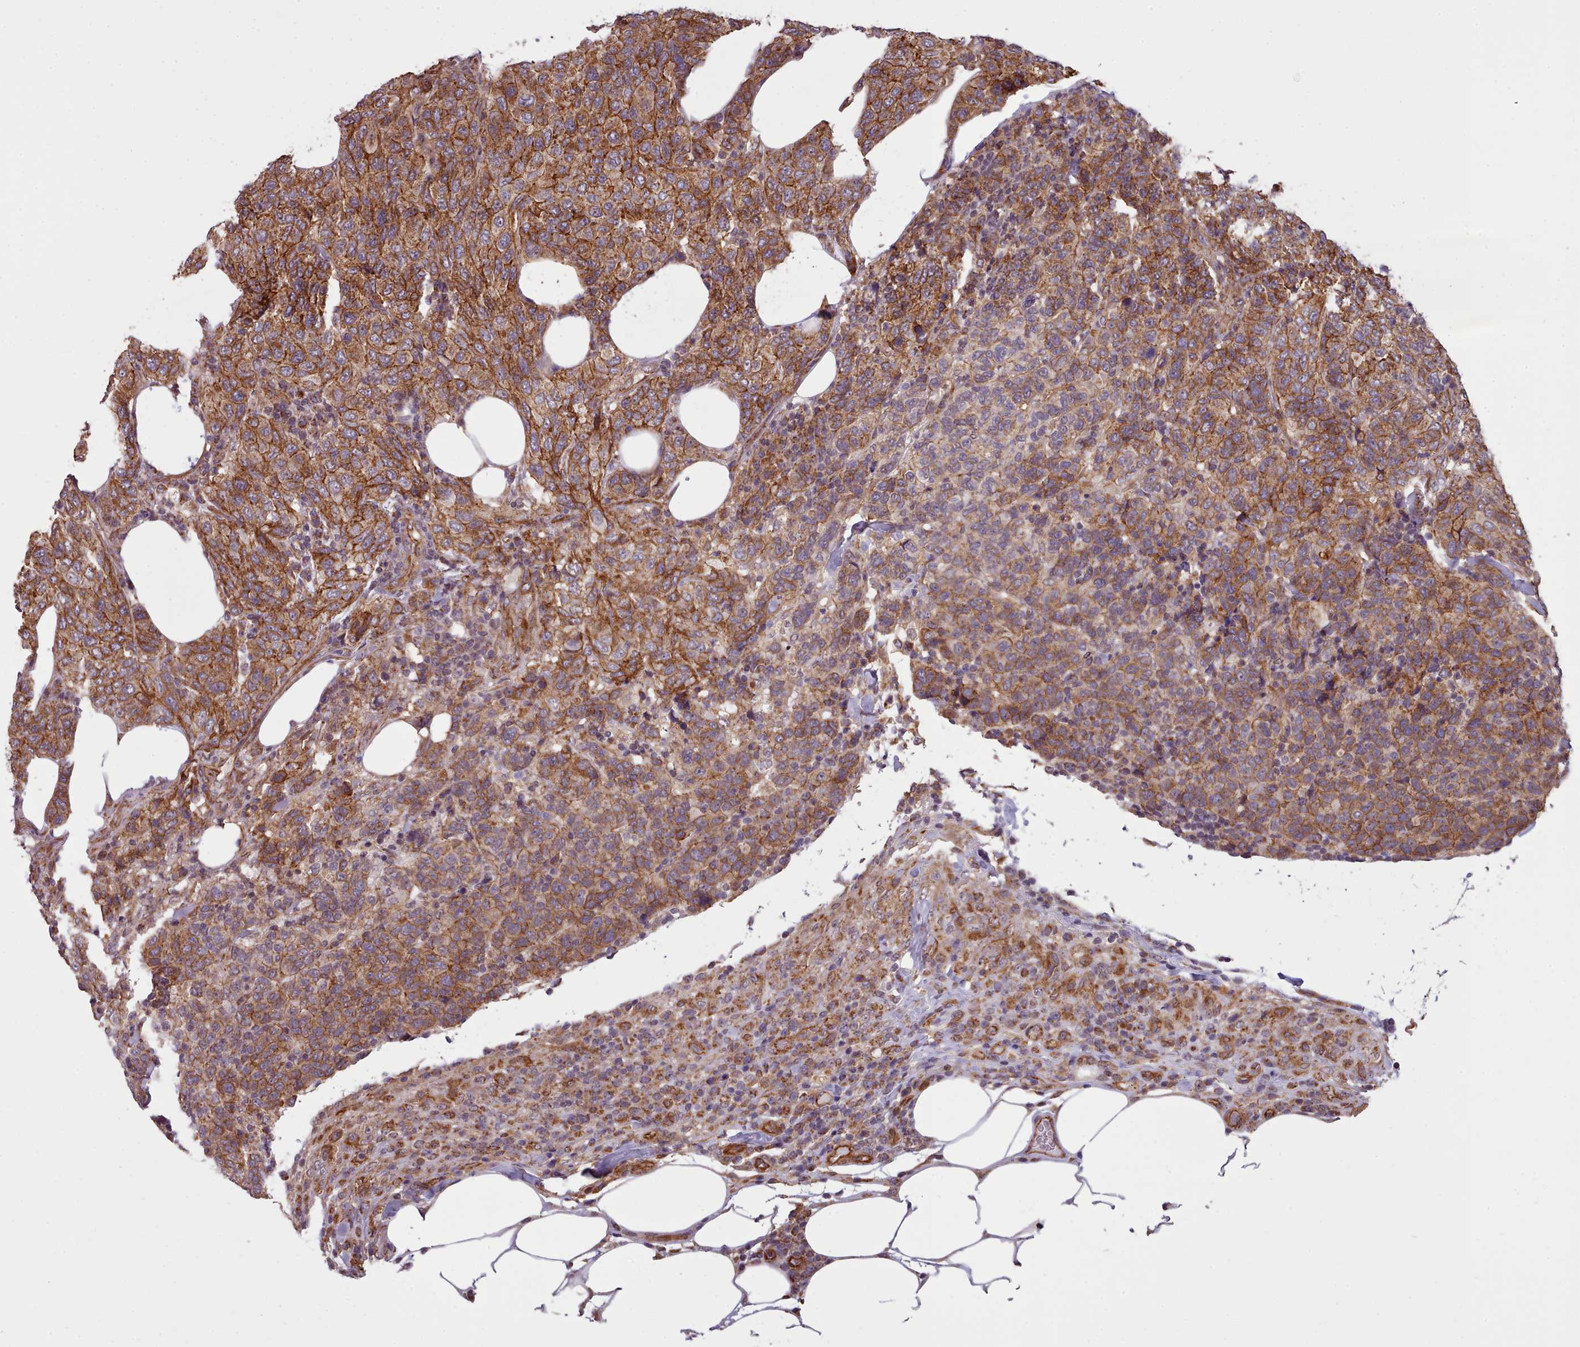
{"staining": {"intensity": "strong", "quantity": ">75%", "location": "cytoplasmic/membranous"}, "tissue": "breast cancer", "cell_type": "Tumor cells", "image_type": "cancer", "snomed": [{"axis": "morphology", "description": "Duct carcinoma"}, {"axis": "topography", "description": "Breast"}], "caption": "Immunohistochemistry image of breast infiltrating ductal carcinoma stained for a protein (brown), which displays high levels of strong cytoplasmic/membranous staining in about >75% of tumor cells.", "gene": "MRPL46", "patient": {"sex": "female", "age": 55}}